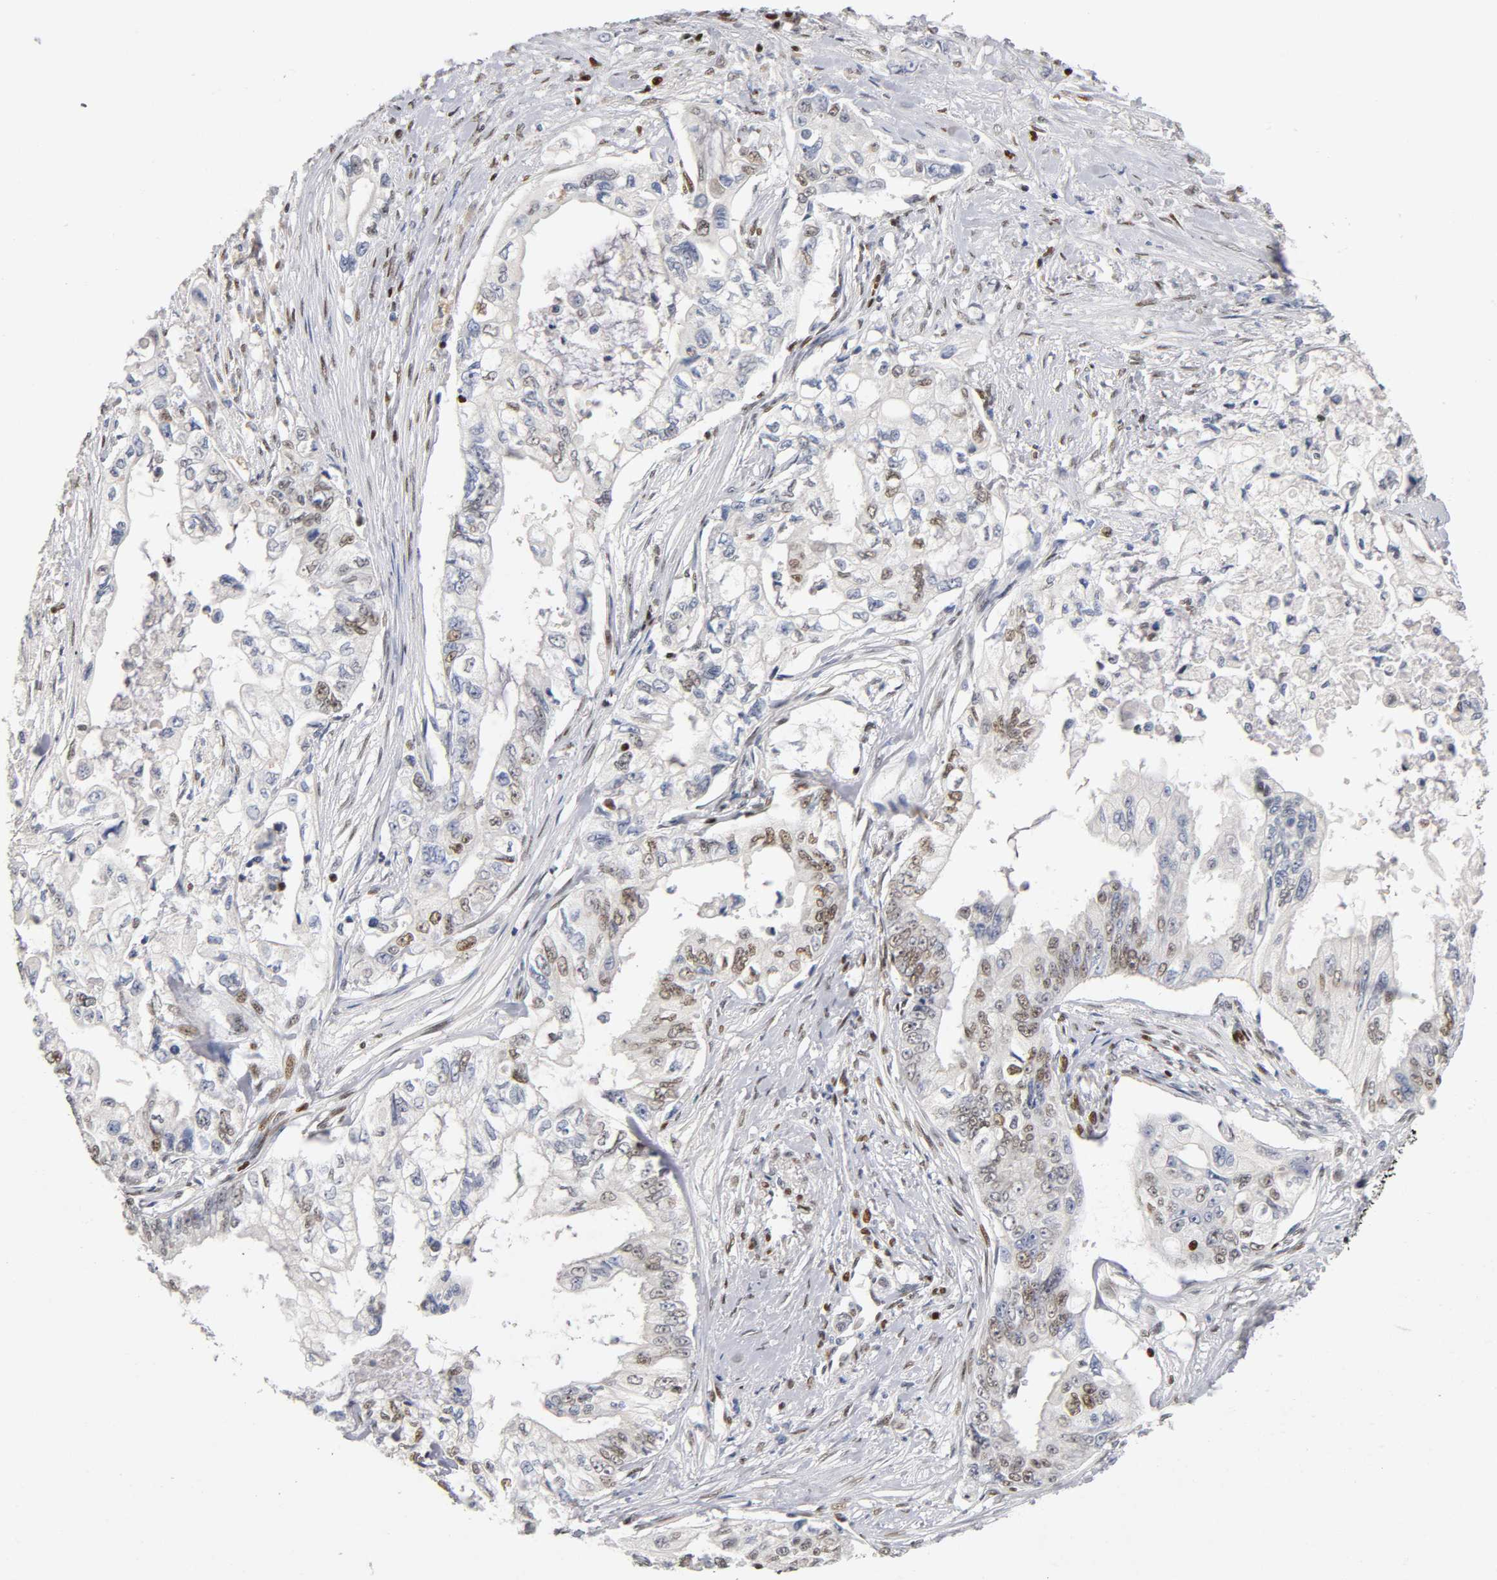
{"staining": {"intensity": "moderate", "quantity": "25%-75%", "location": "nuclear"}, "tissue": "pancreatic cancer", "cell_type": "Tumor cells", "image_type": "cancer", "snomed": [{"axis": "morphology", "description": "Normal tissue, NOS"}, {"axis": "topography", "description": "Pancreas"}], "caption": "There is medium levels of moderate nuclear staining in tumor cells of pancreatic cancer, as demonstrated by immunohistochemical staining (brown color).", "gene": "SP3", "patient": {"sex": "male", "age": 42}}